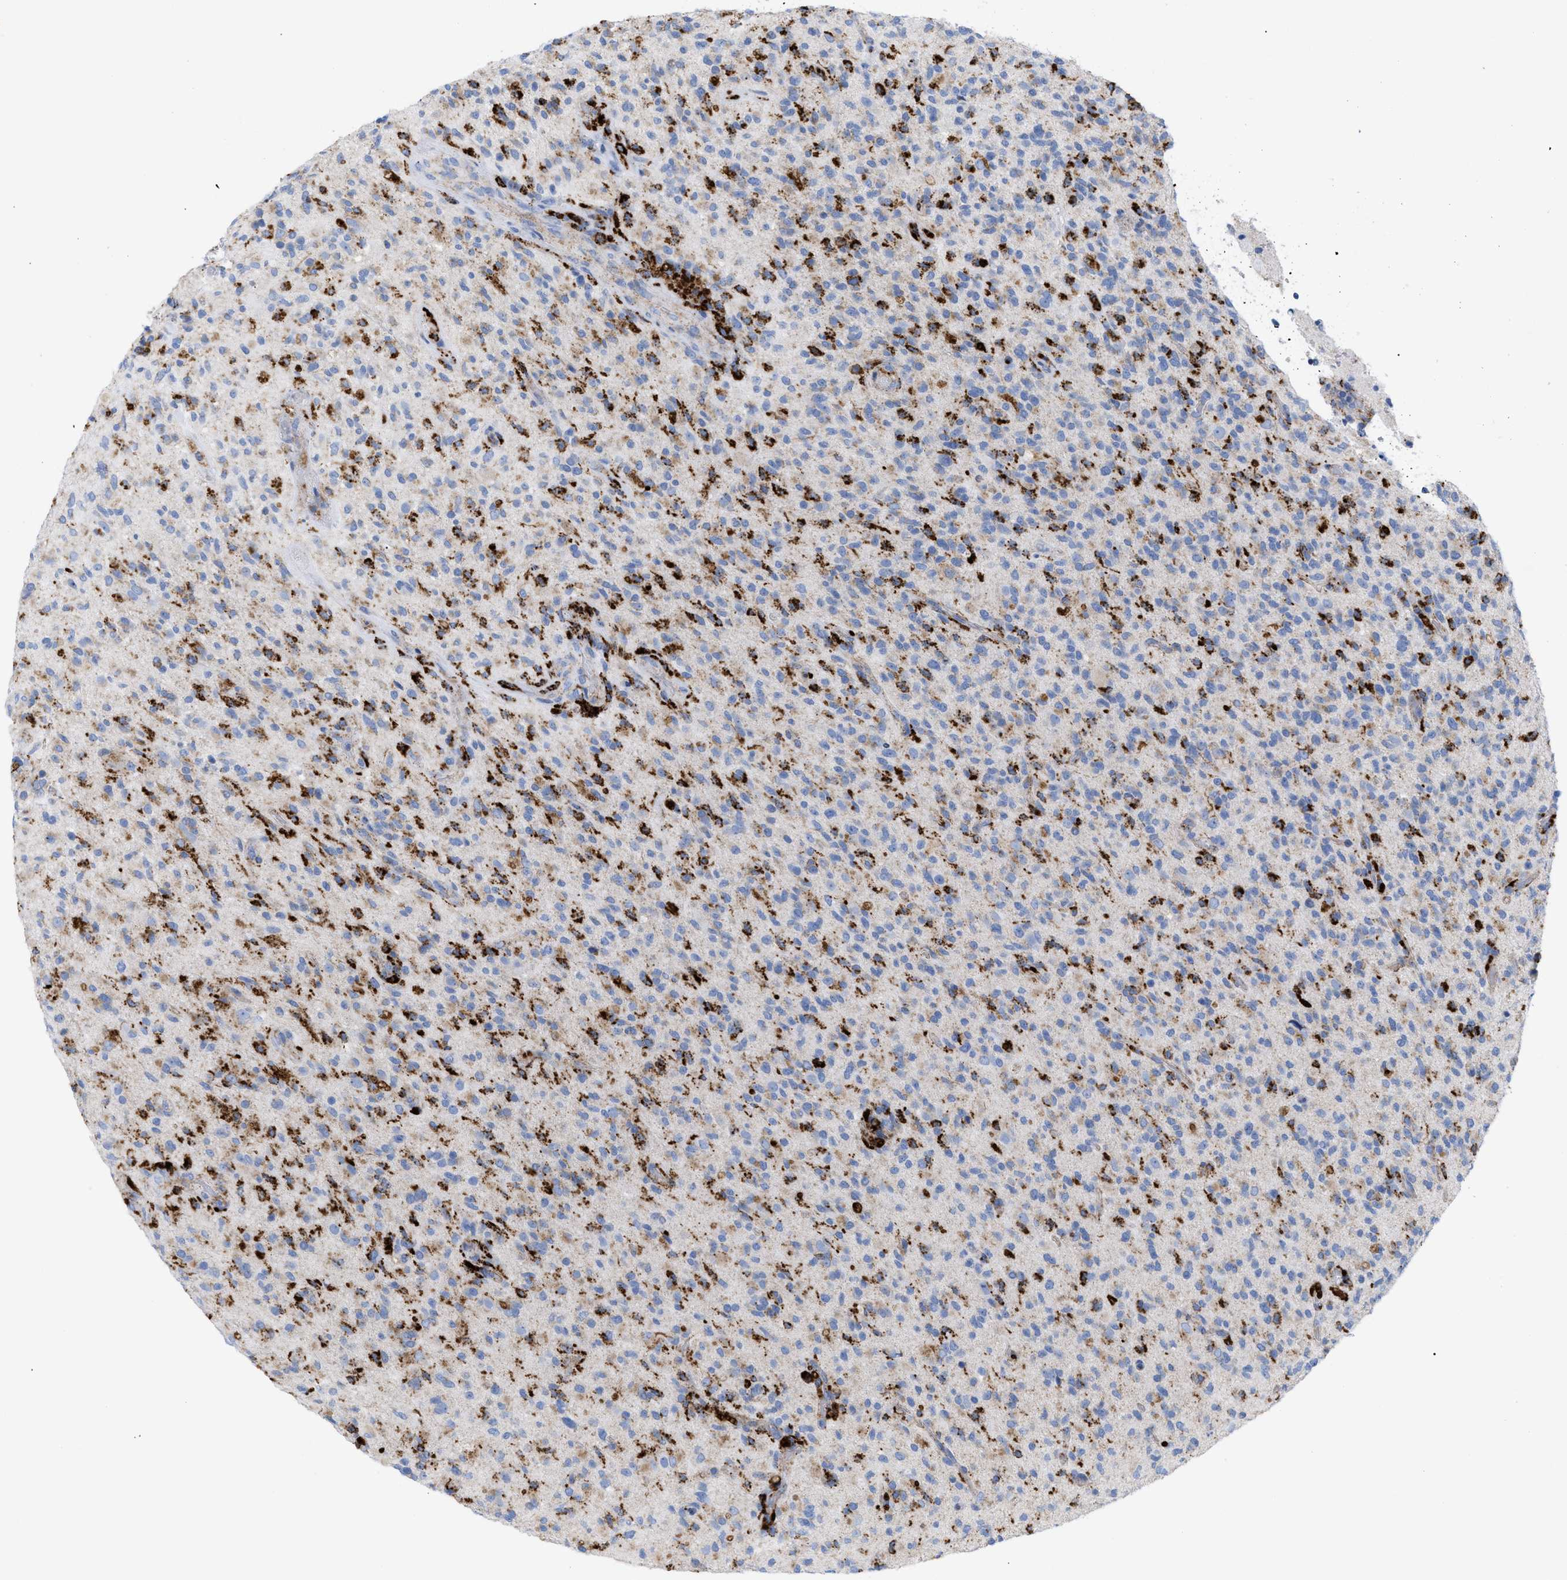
{"staining": {"intensity": "strong", "quantity": "25%-75%", "location": "cytoplasmic/membranous"}, "tissue": "glioma", "cell_type": "Tumor cells", "image_type": "cancer", "snomed": [{"axis": "morphology", "description": "Glioma, malignant, High grade"}, {"axis": "topography", "description": "Brain"}], "caption": "This is an image of immunohistochemistry (IHC) staining of malignant glioma (high-grade), which shows strong positivity in the cytoplasmic/membranous of tumor cells.", "gene": "DRAM2", "patient": {"sex": "male", "age": 71}}